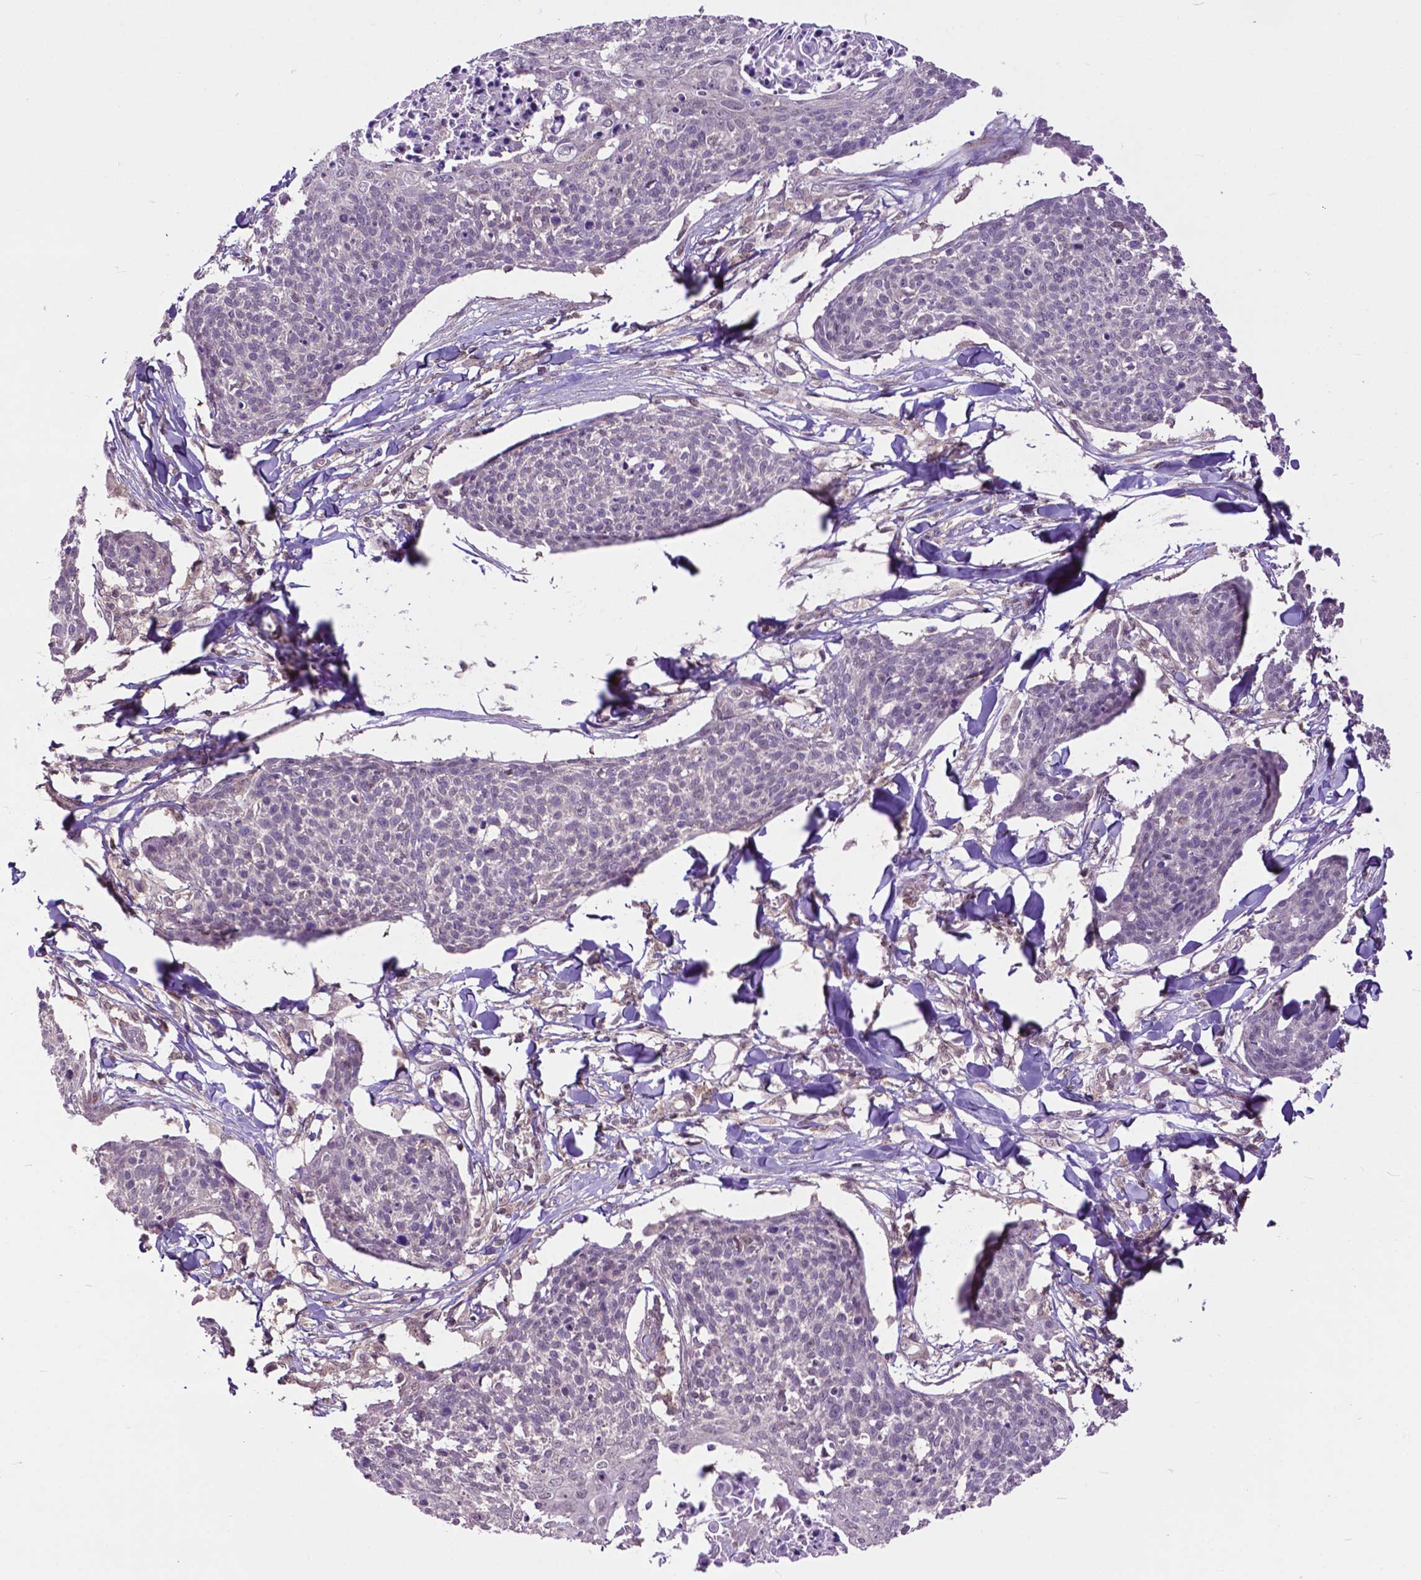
{"staining": {"intensity": "negative", "quantity": "none", "location": "none"}, "tissue": "skin cancer", "cell_type": "Tumor cells", "image_type": "cancer", "snomed": [{"axis": "morphology", "description": "Squamous cell carcinoma, NOS"}, {"axis": "topography", "description": "Skin"}, {"axis": "topography", "description": "Vulva"}], "caption": "This is an immunohistochemistry histopathology image of squamous cell carcinoma (skin). There is no positivity in tumor cells.", "gene": "OTUB1", "patient": {"sex": "female", "age": 75}}